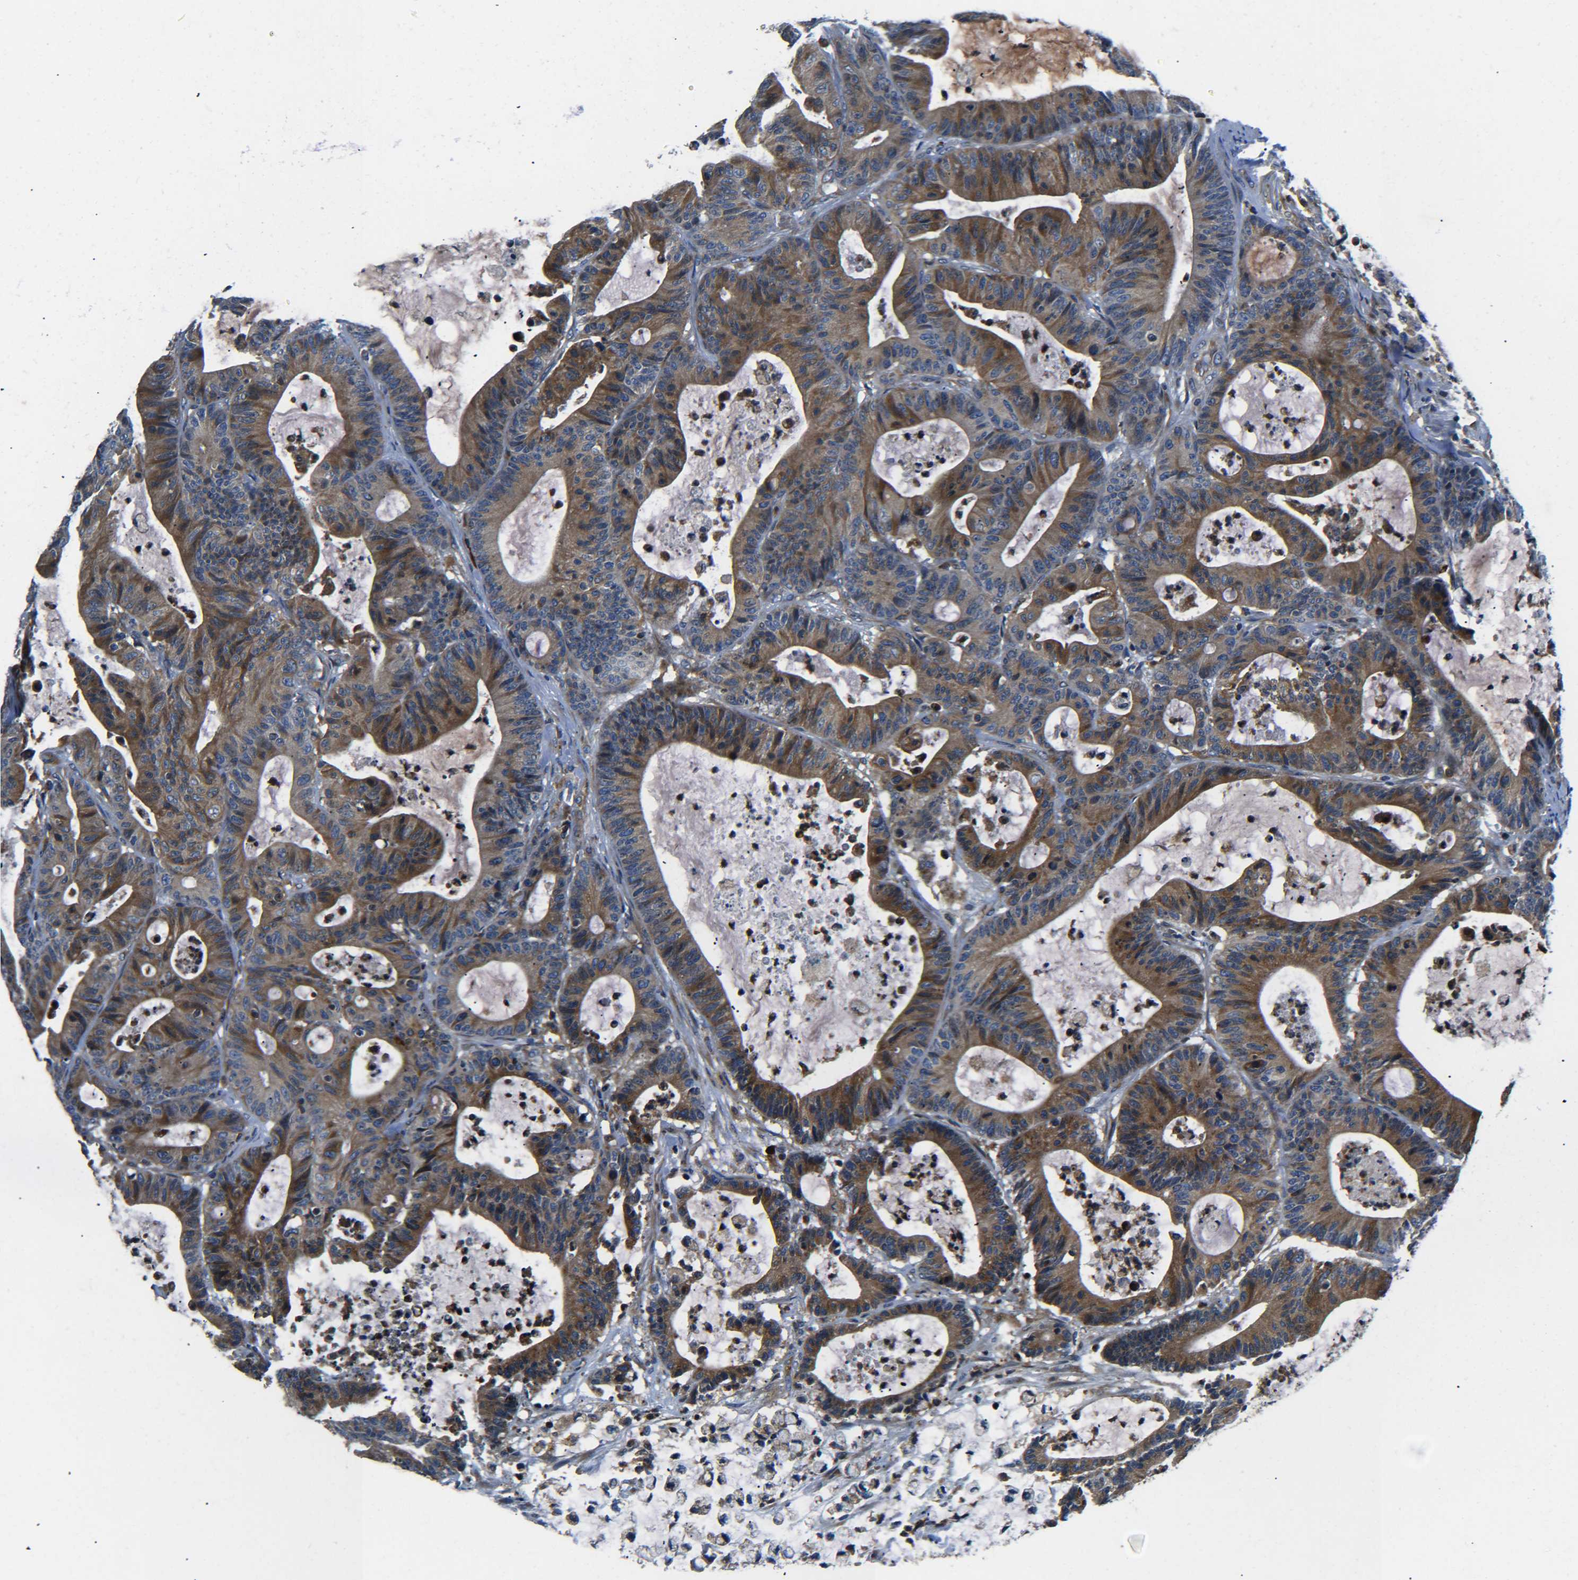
{"staining": {"intensity": "moderate", "quantity": ">75%", "location": "cytoplasmic/membranous"}, "tissue": "colorectal cancer", "cell_type": "Tumor cells", "image_type": "cancer", "snomed": [{"axis": "morphology", "description": "Adenocarcinoma, NOS"}, {"axis": "topography", "description": "Colon"}], "caption": "DAB (3,3'-diaminobenzidine) immunohistochemical staining of colorectal cancer (adenocarcinoma) reveals moderate cytoplasmic/membranous protein positivity in approximately >75% of tumor cells. The staining was performed using DAB (3,3'-diaminobenzidine), with brown indicating positive protein expression. Nuclei are stained blue with hematoxylin.", "gene": "RAB1B", "patient": {"sex": "female", "age": 84}}